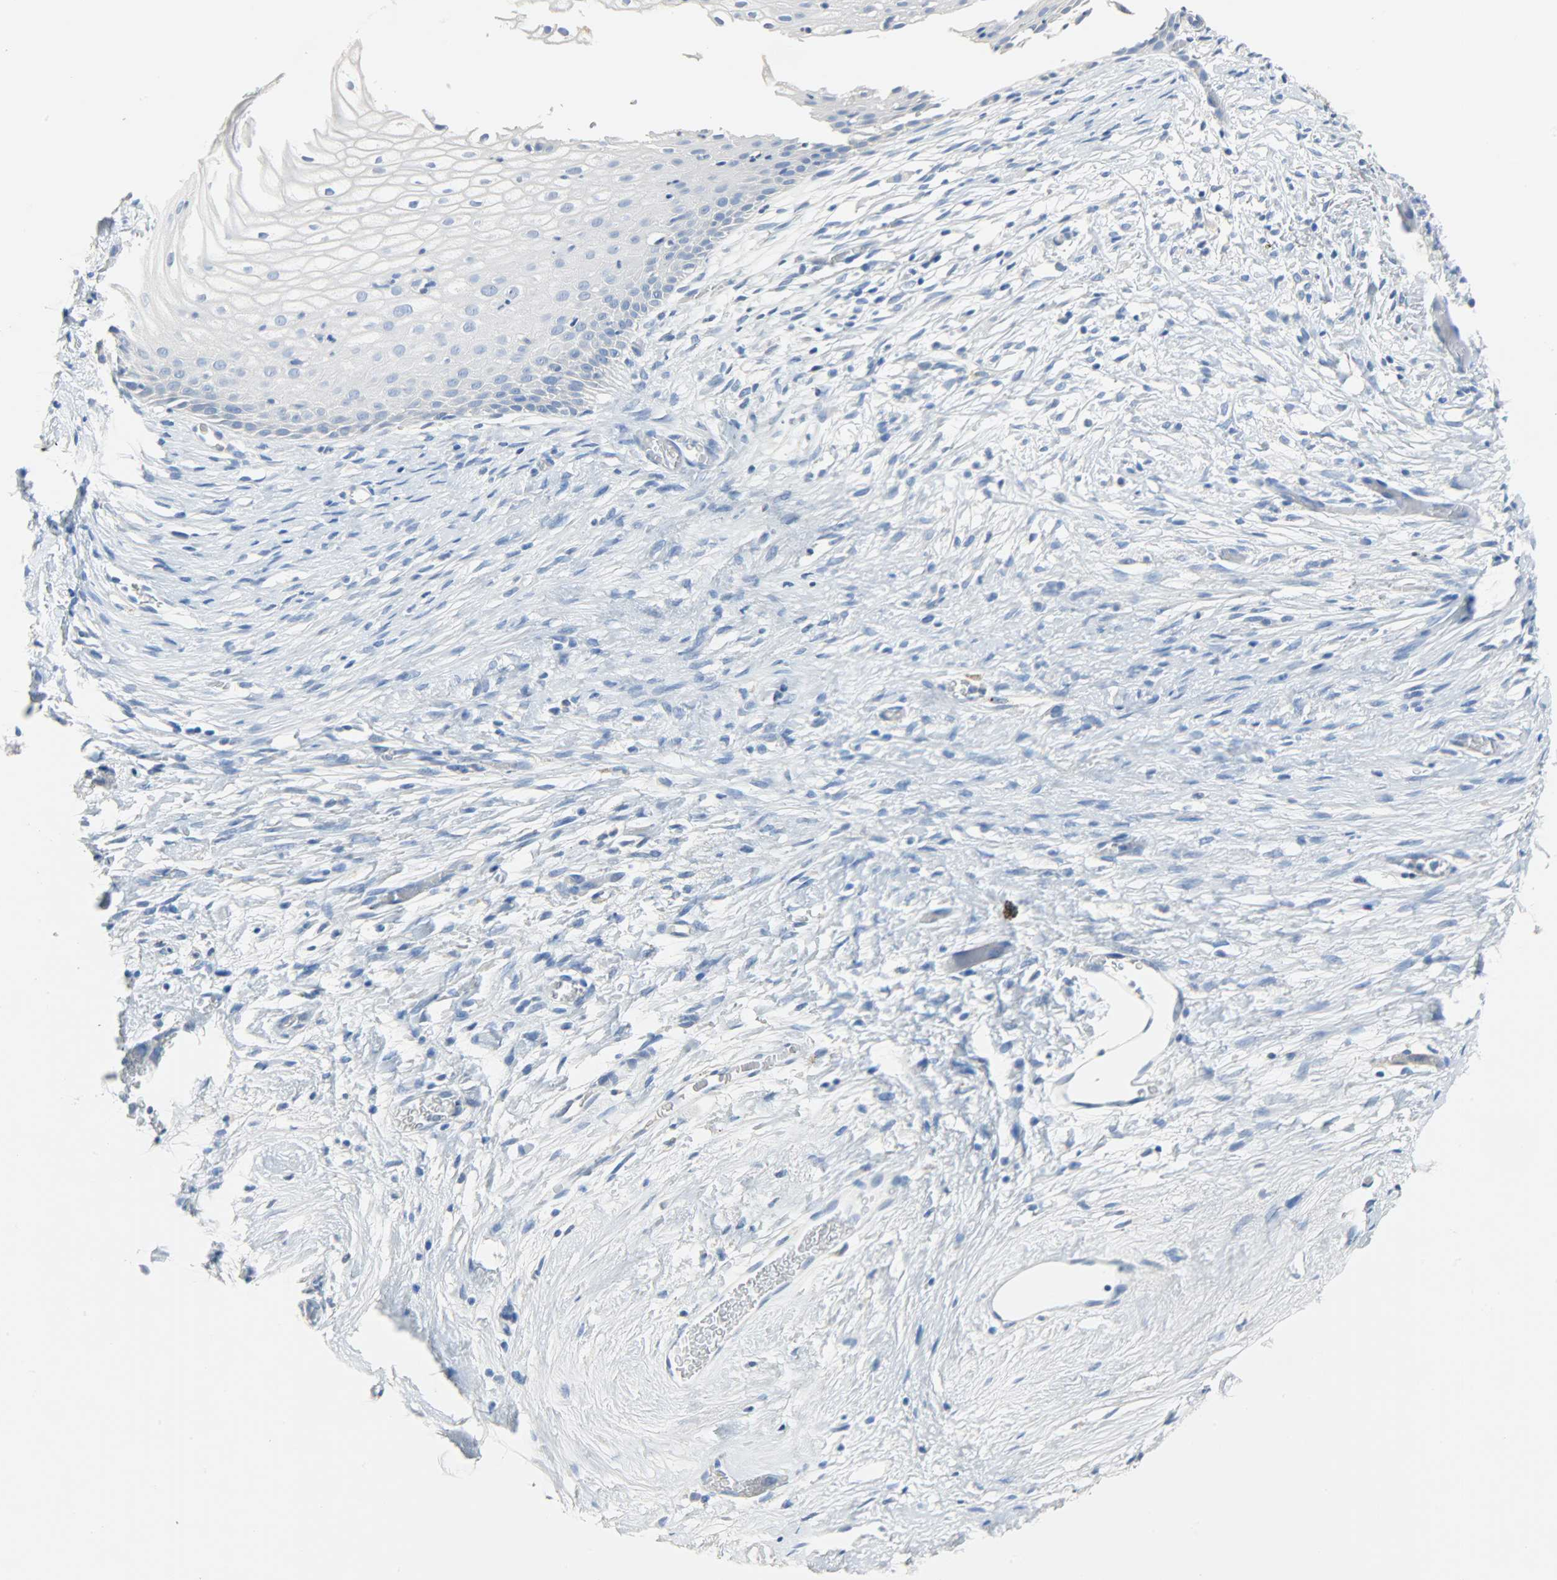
{"staining": {"intensity": "negative", "quantity": "none", "location": "none"}, "tissue": "cervical cancer", "cell_type": "Tumor cells", "image_type": "cancer", "snomed": [{"axis": "morphology", "description": "Normal tissue, NOS"}, {"axis": "morphology", "description": "Squamous cell carcinoma, NOS"}, {"axis": "topography", "description": "Cervix"}], "caption": "IHC image of human squamous cell carcinoma (cervical) stained for a protein (brown), which reveals no positivity in tumor cells.", "gene": "CRP", "patient": {"sex": "female", "age": 67}}